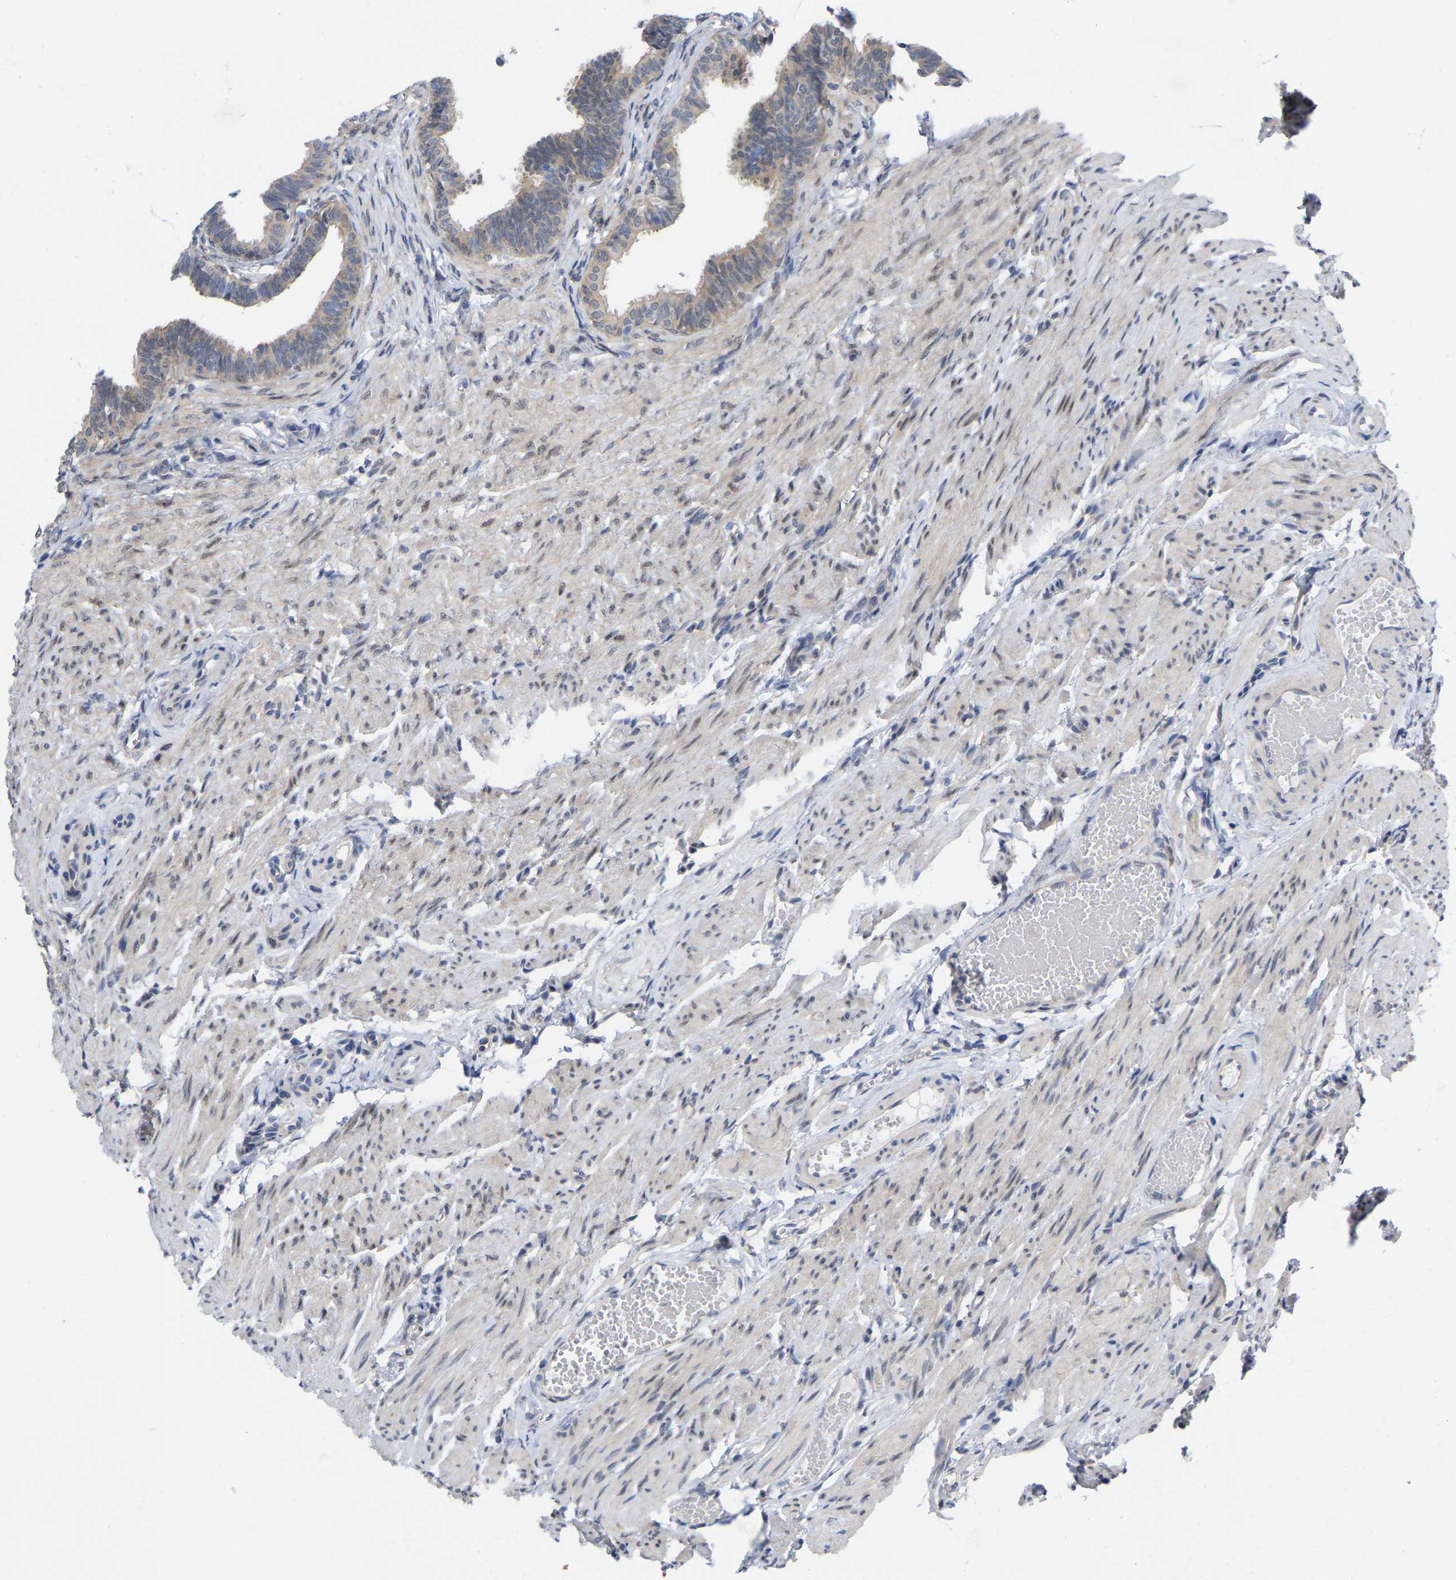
{"staining": {"intensity": "weak", "quantity": "25%-75%", "location": "cytoplasmic/membranous,nuclear"}, "tissue": "fallopian tube", "cell_type": "Glandular cells", "image_type": "normal", "snomed": [{"axis": "morphology", "description": "Normal tissue, NOS"}, {"axis": "topography", "description": "Fallopian tube"}, {"axis": "topography", "description": "Ovary"}], "caption": "Fallopian tube stained with a brown dye reveals weak cytoplasmic/membranous,nuclear positive staining in approximately 25%-75% of glandular cells.", "gene": "UBE4B", "patient": {"sex": "female", "age": 23}}